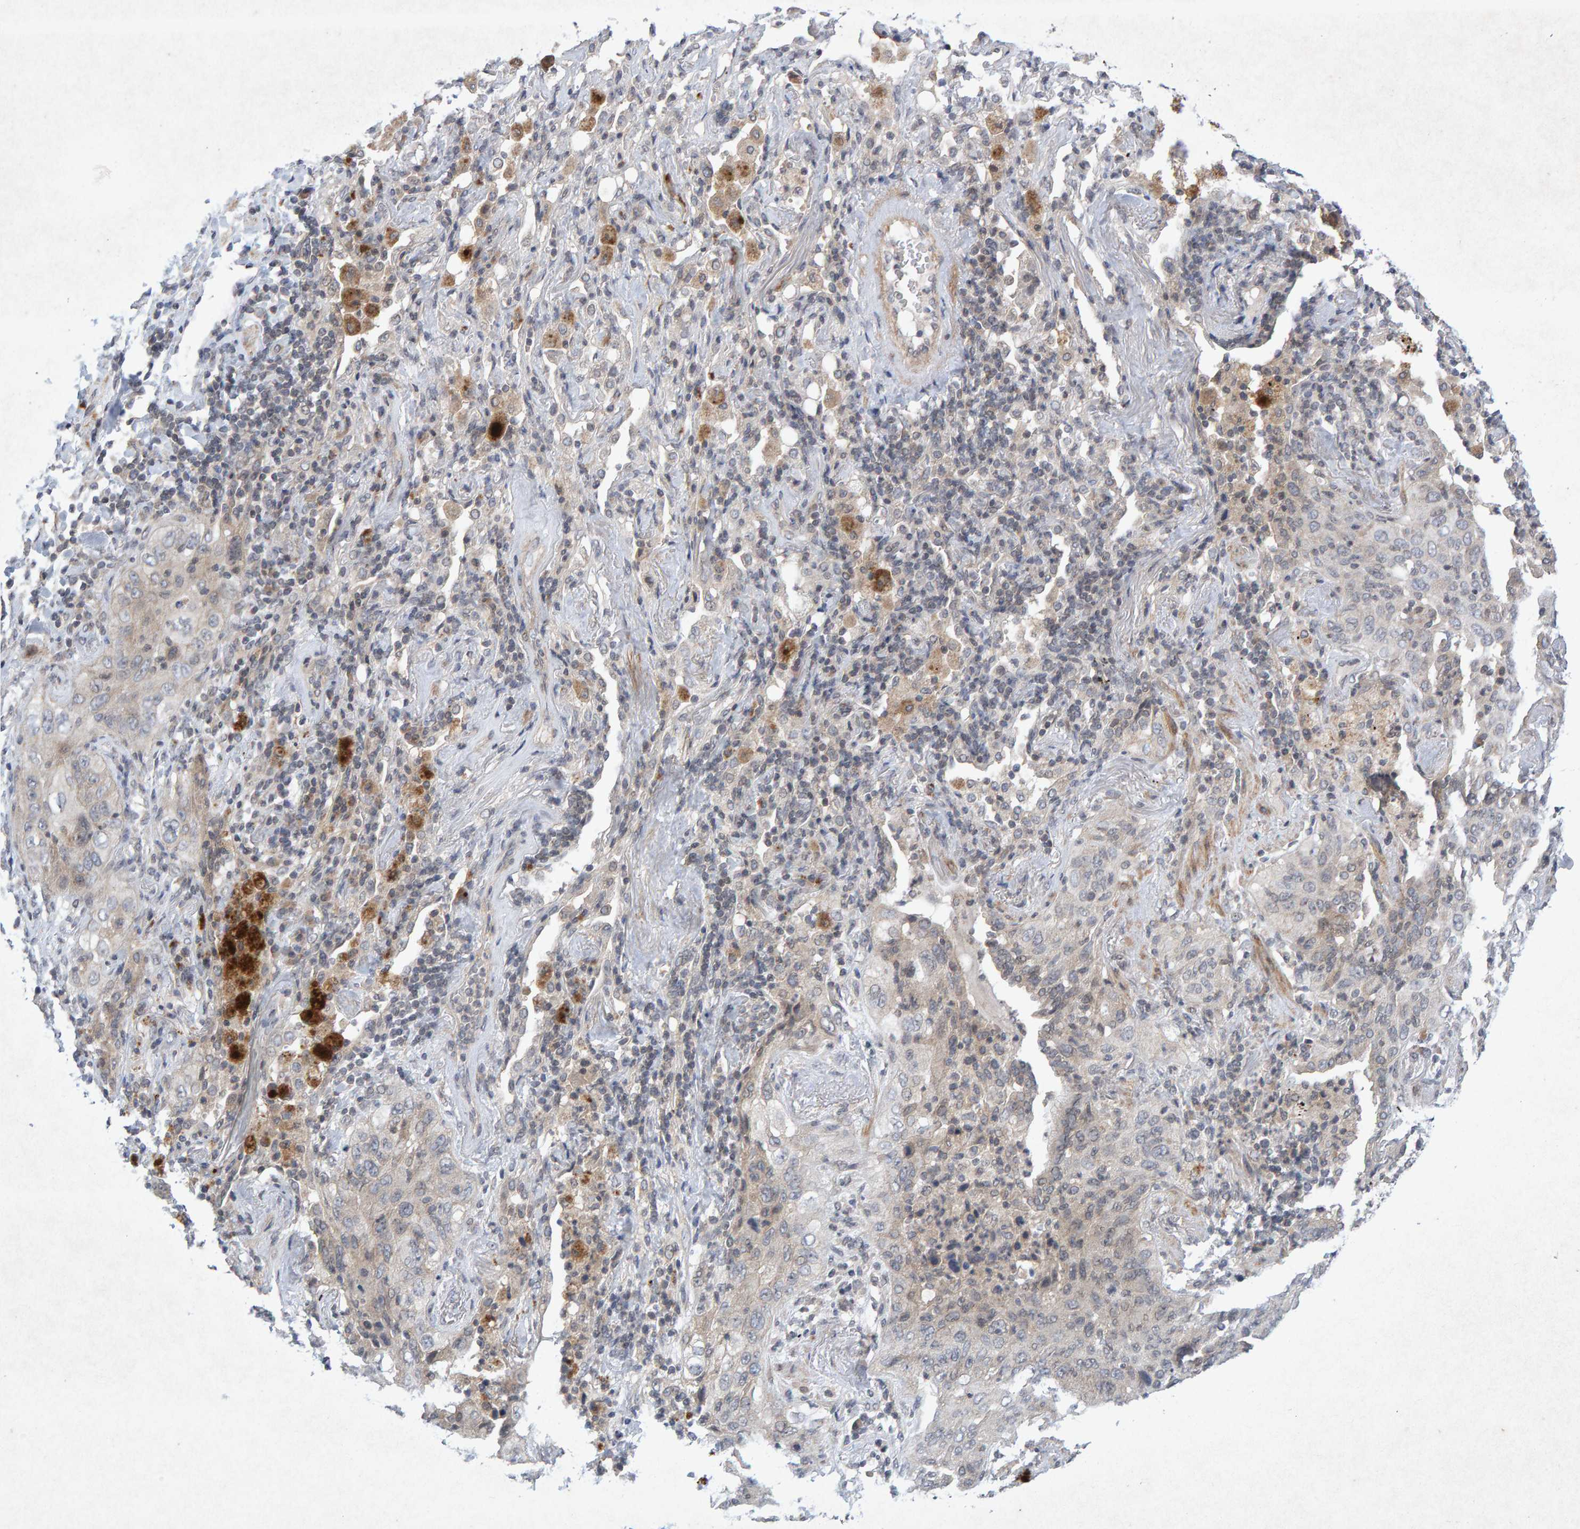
{"staining": {"intensity": "weak", "quantity": "<25%", "location": "cytoplasmic/membranous"}, "tissue": "lung cancer", "cell_type": "Tumor cells", "image_type": "cancer", "snomed": [{"axis": "morphology", "description": "Squamous cell carcinoma, NOS"}, {"axis": "topography", "description": "Lung"}], "caption": "Tumor cells show no significant expression in lung cancer.", "gene": "CDH2", "patient": {"sex": "female", "age": 67}}